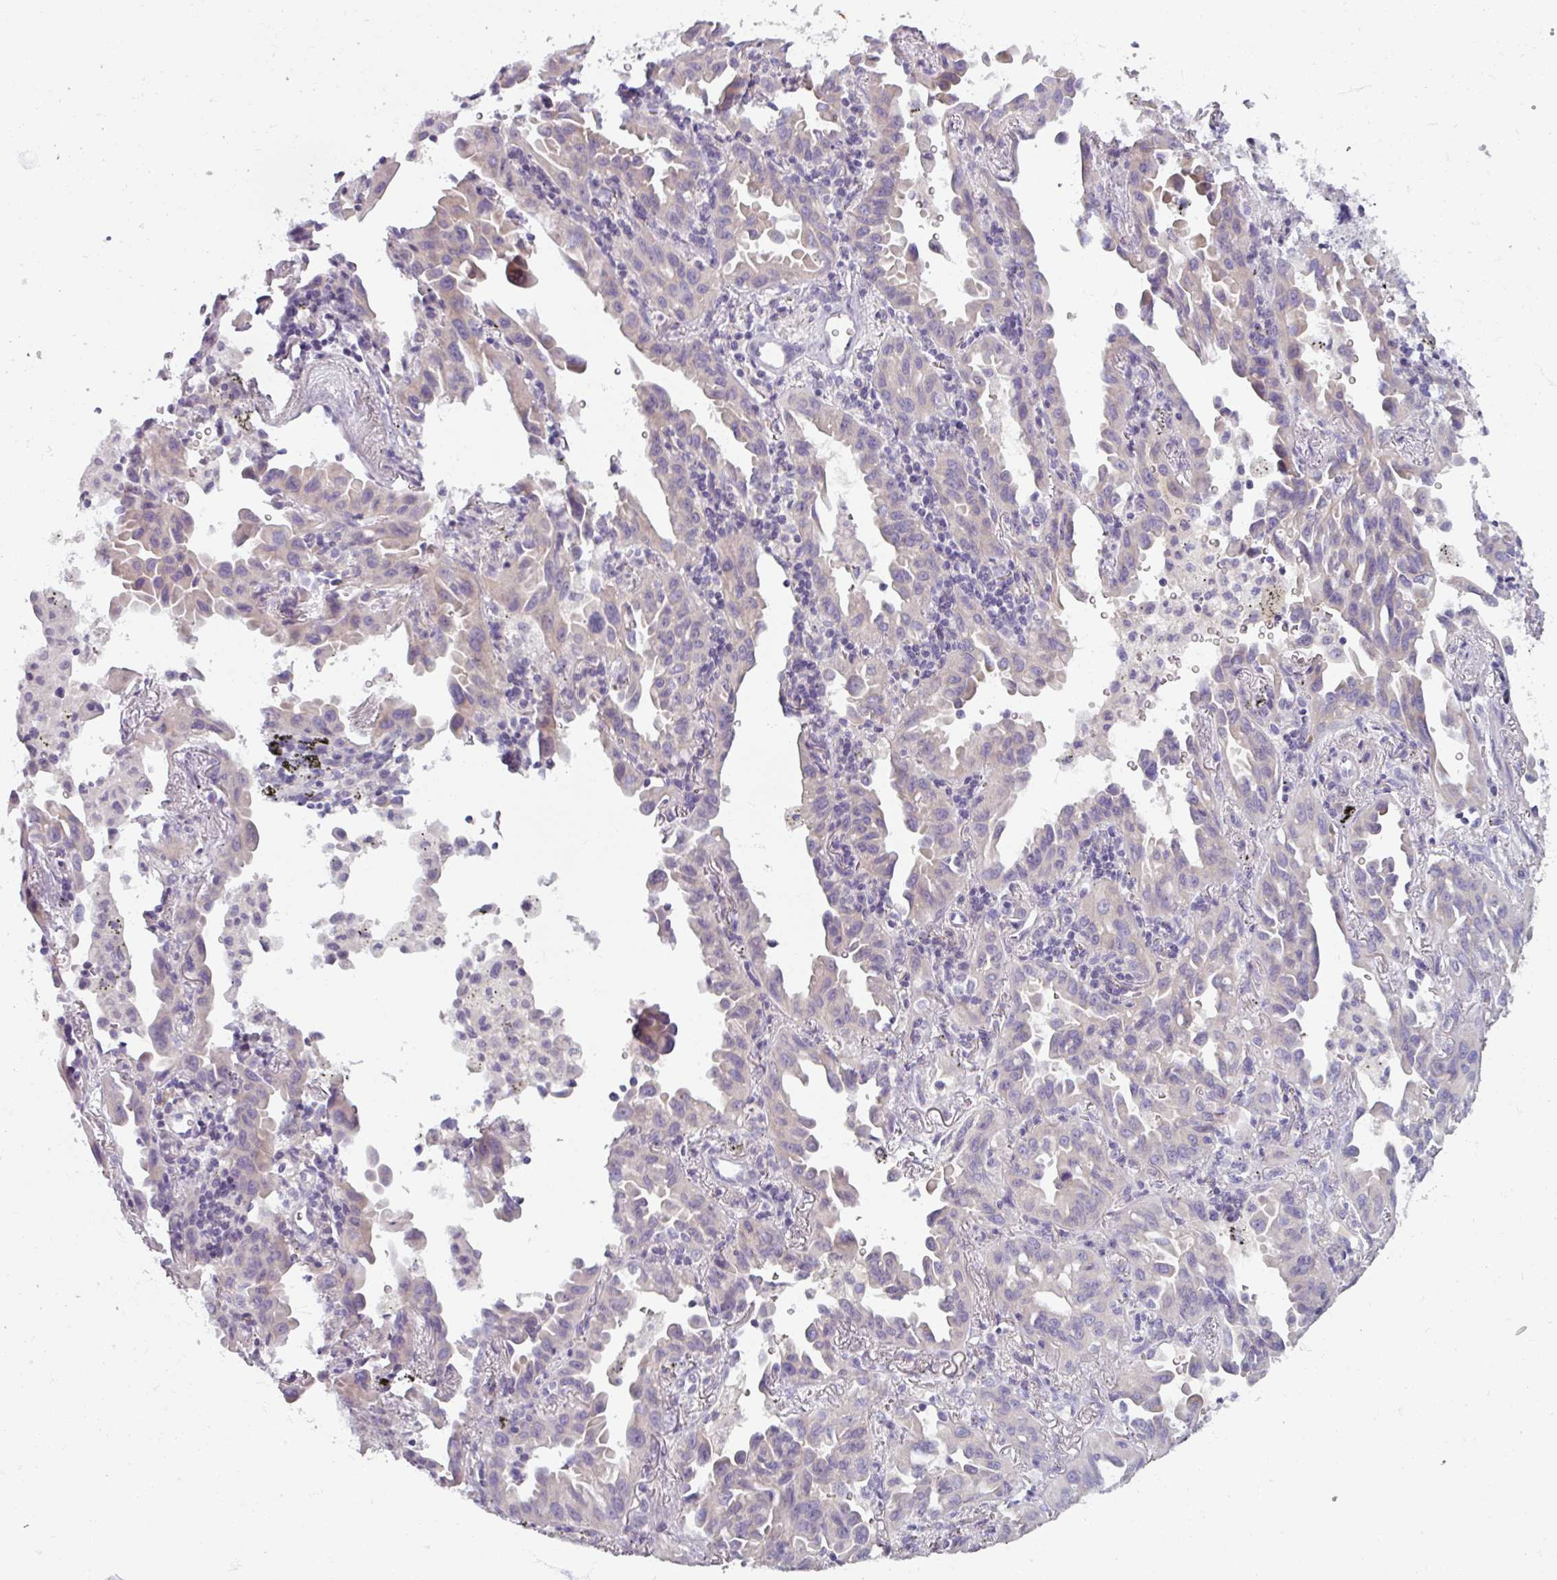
{"staining": {"intensity": "negative", "quantity": "none", "location": "none"}, "tissue": "lung cancer", "cell_type": "Tumor cells", "image_type": "cancer", "snomed": [{"axis": "morphology", "description": "Adenocarcinoma, NOS"}, {"axis": "topography", "description": "Lung"}], "caption": "An IHC photomicrograph of lung cancer is shown. There is no staining in tumor cells of lung cancer.", "gene": "SMIM11", "patient": {"sex": "male", "age": 68}}